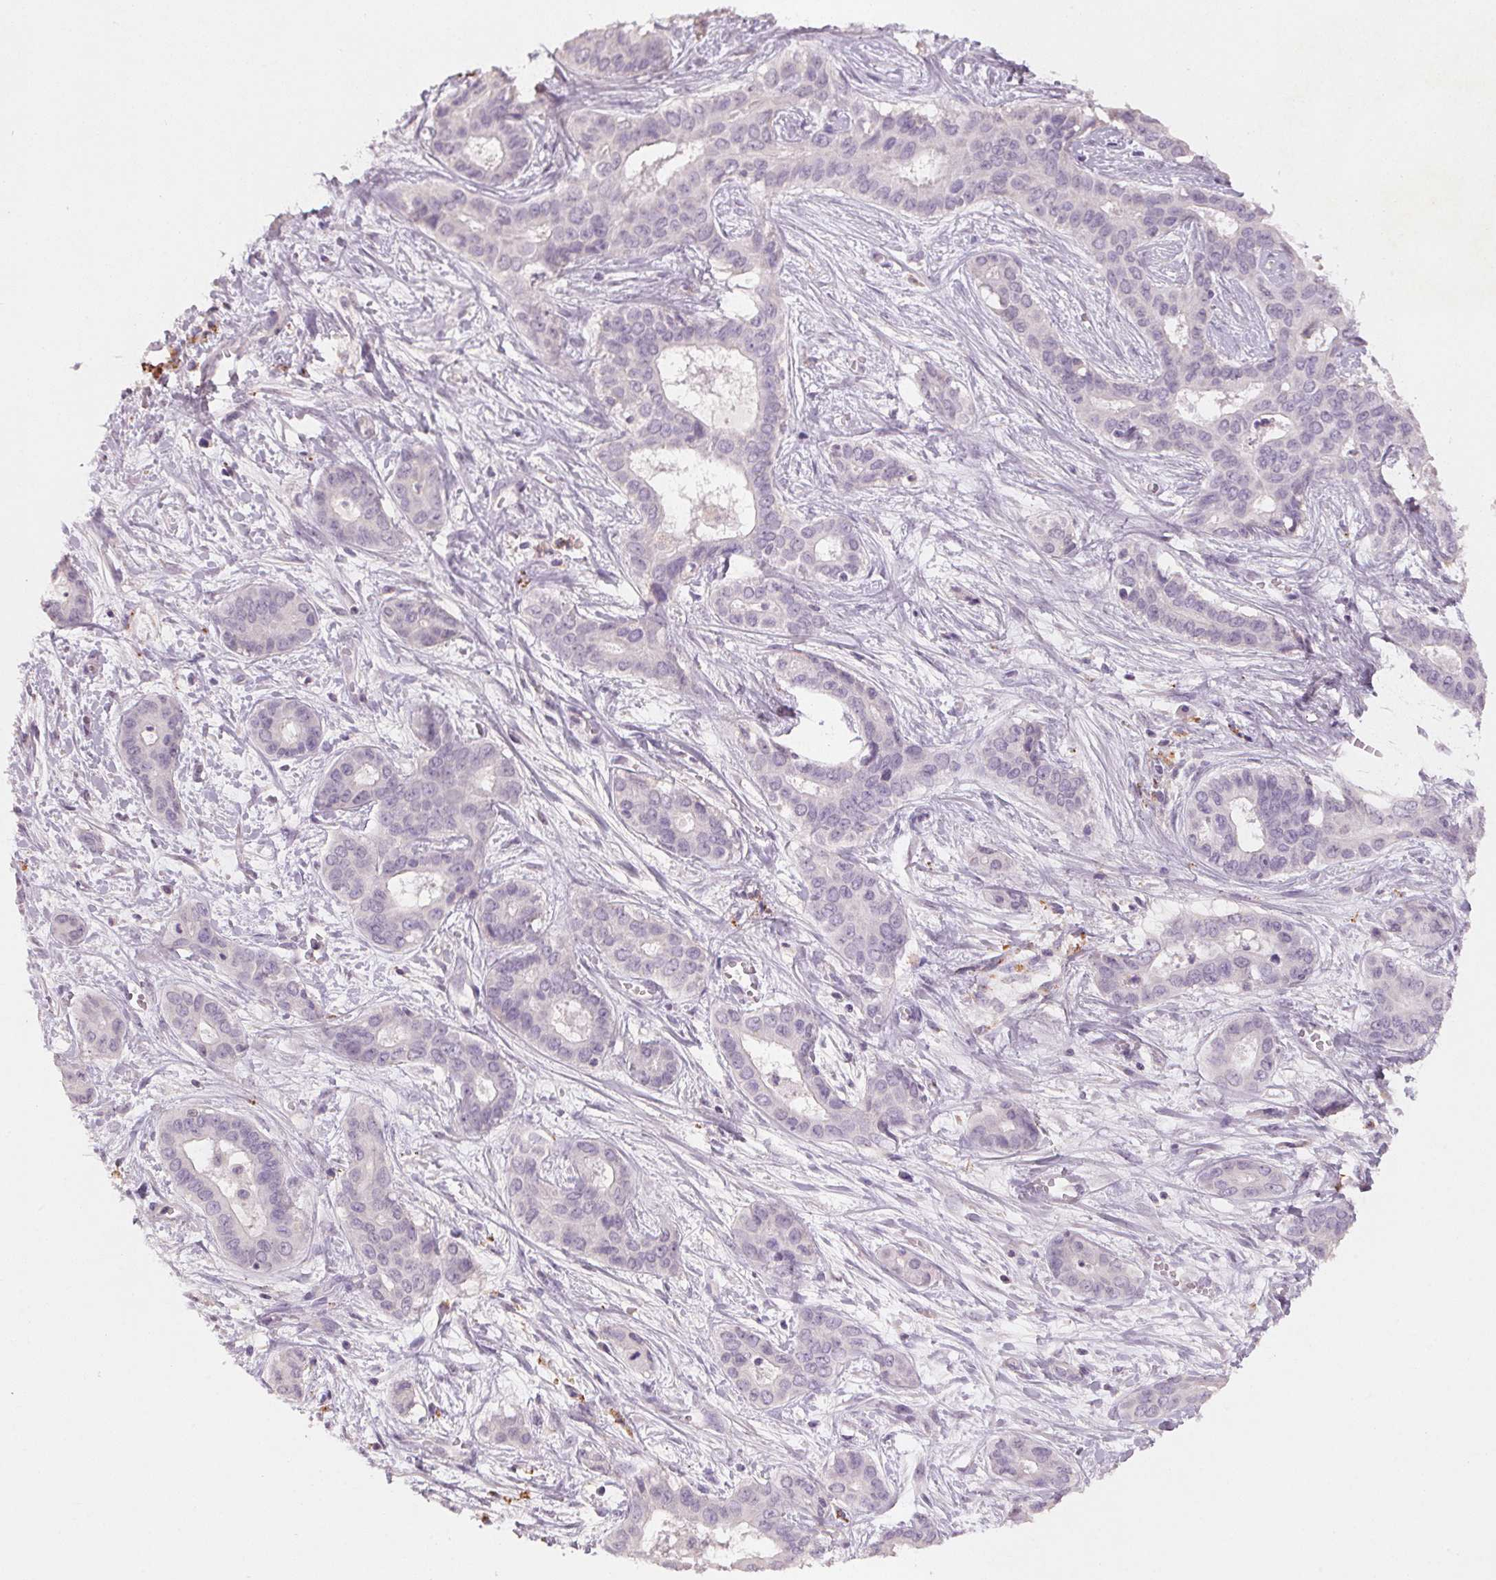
{"staining": {"intensity": "negative", "quantity": "none", "location": "none"}, "tissue": "liver cancer", "cell_type": "Tumor cells", "image_type": "cancer", "snomed": [{"axis": "morphology", "description": "Cholangiocarcinoma"}, {"axis": "topography", "description": "Liver"}], "caption": "The histopathology image shows no staining of tumor cells in liver cholangiocarcinoma. Brightfield microscopy of IHC stained with DAB (3,3'-diaminobenzidine) (brown) and hematoxylin (blue), captured at high magnification.", "gene": "CXCL5", "patient": {"sex": "female", "age": 65}}